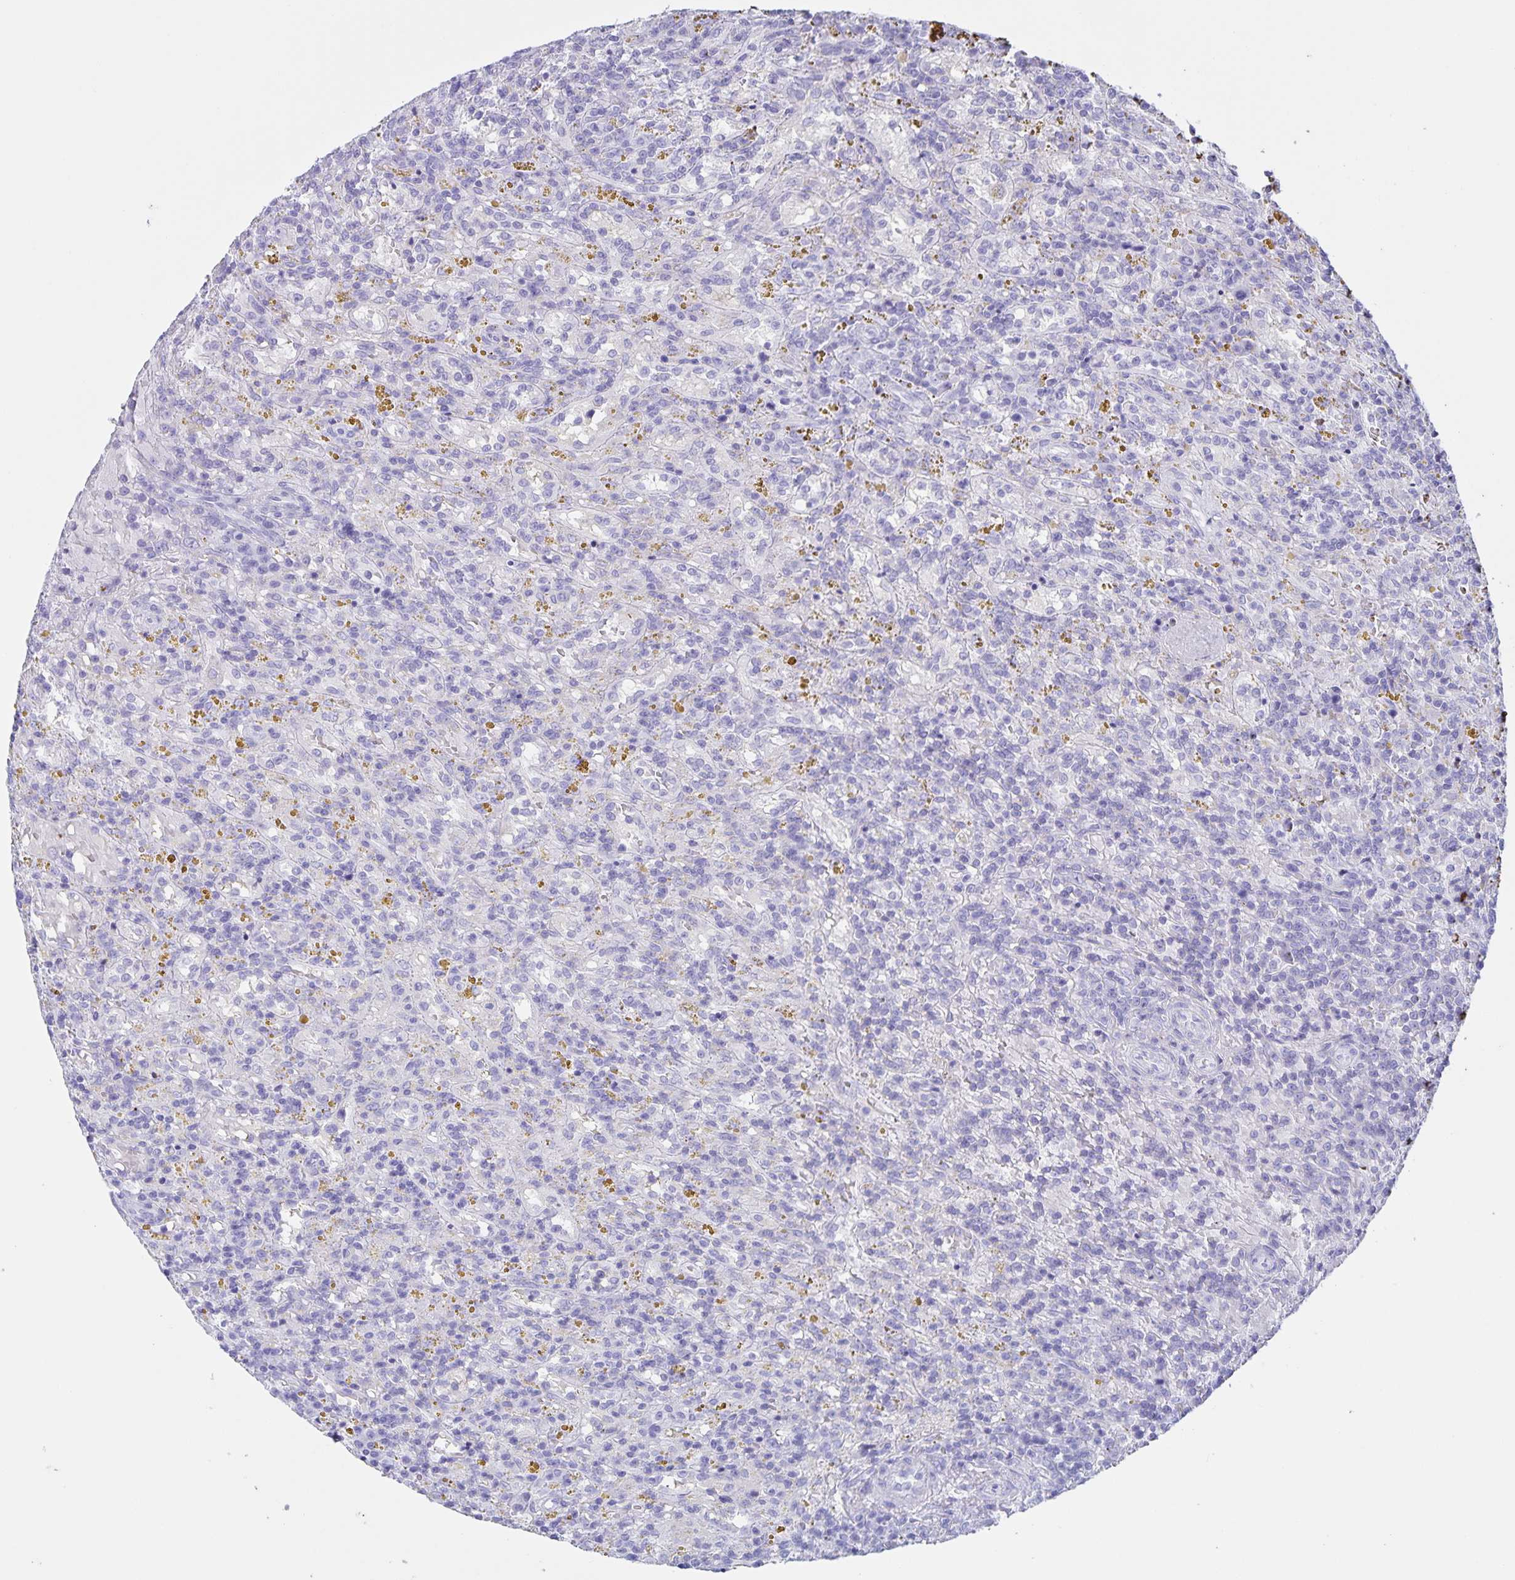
{"staining": {"intensity": "negative", "quantity": "none", "location": "none"}, "tissue": "lymphoma", "cell_type": "Tumor cells", "image_type": "cancer", "snomed": [{"axis": "morphology", "description": "Malignant lymphoma, non-Hodgkin's type, Low grade"}, {"axis": "topography", "description": "Spleen"}], "caption": "Human lymphoma stained for a protein using IHC reveals no positivity in tumor cells.", "gene": "AQP4", "patient": {"sex": "female", "age": 65}}